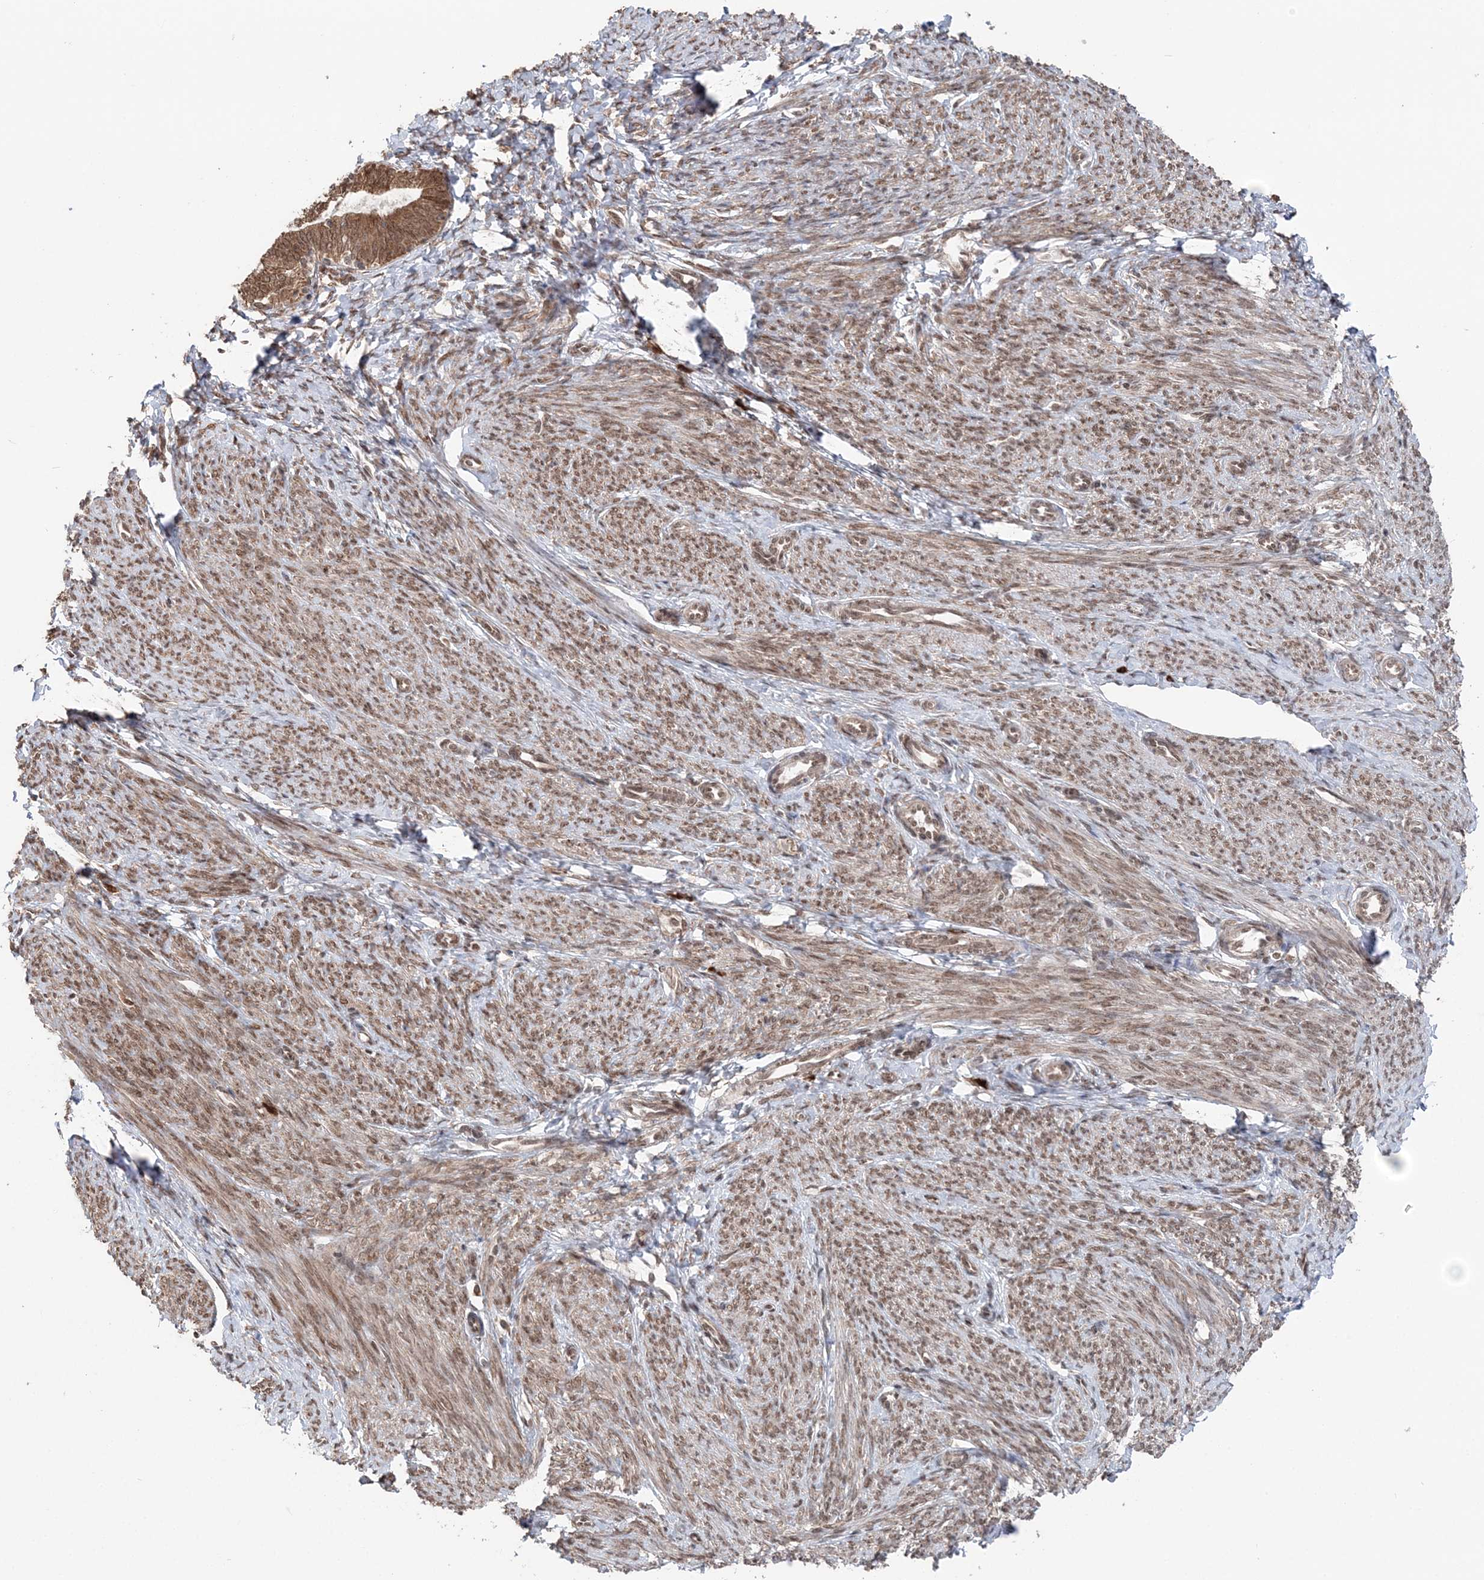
{"staining": {"intensity": "moderate", "quantity": "25%-75%", "location": "cytoplasmic/membranous,nuclear"}, "tissue": "endometrium", "cell_type": "Cells in endometrial stroma", "image_type": "normal", "snomed": [{"axis": "morphology", "description": "Normal tissue, NOS"}, {"axis": "topography", "description": "Endometrium"}], "caption": "Immunohistochemistry (IHC) micrograph of normal human endometrium stained for a protein (brown), which exhibits medium levels of moderate cytoplasmic/membranous,nuclear staining in approximately 25%-75% of cells in endometrial stroma.", "gene": "TMED10", "patient": {"sex": "female", "age": 72}}